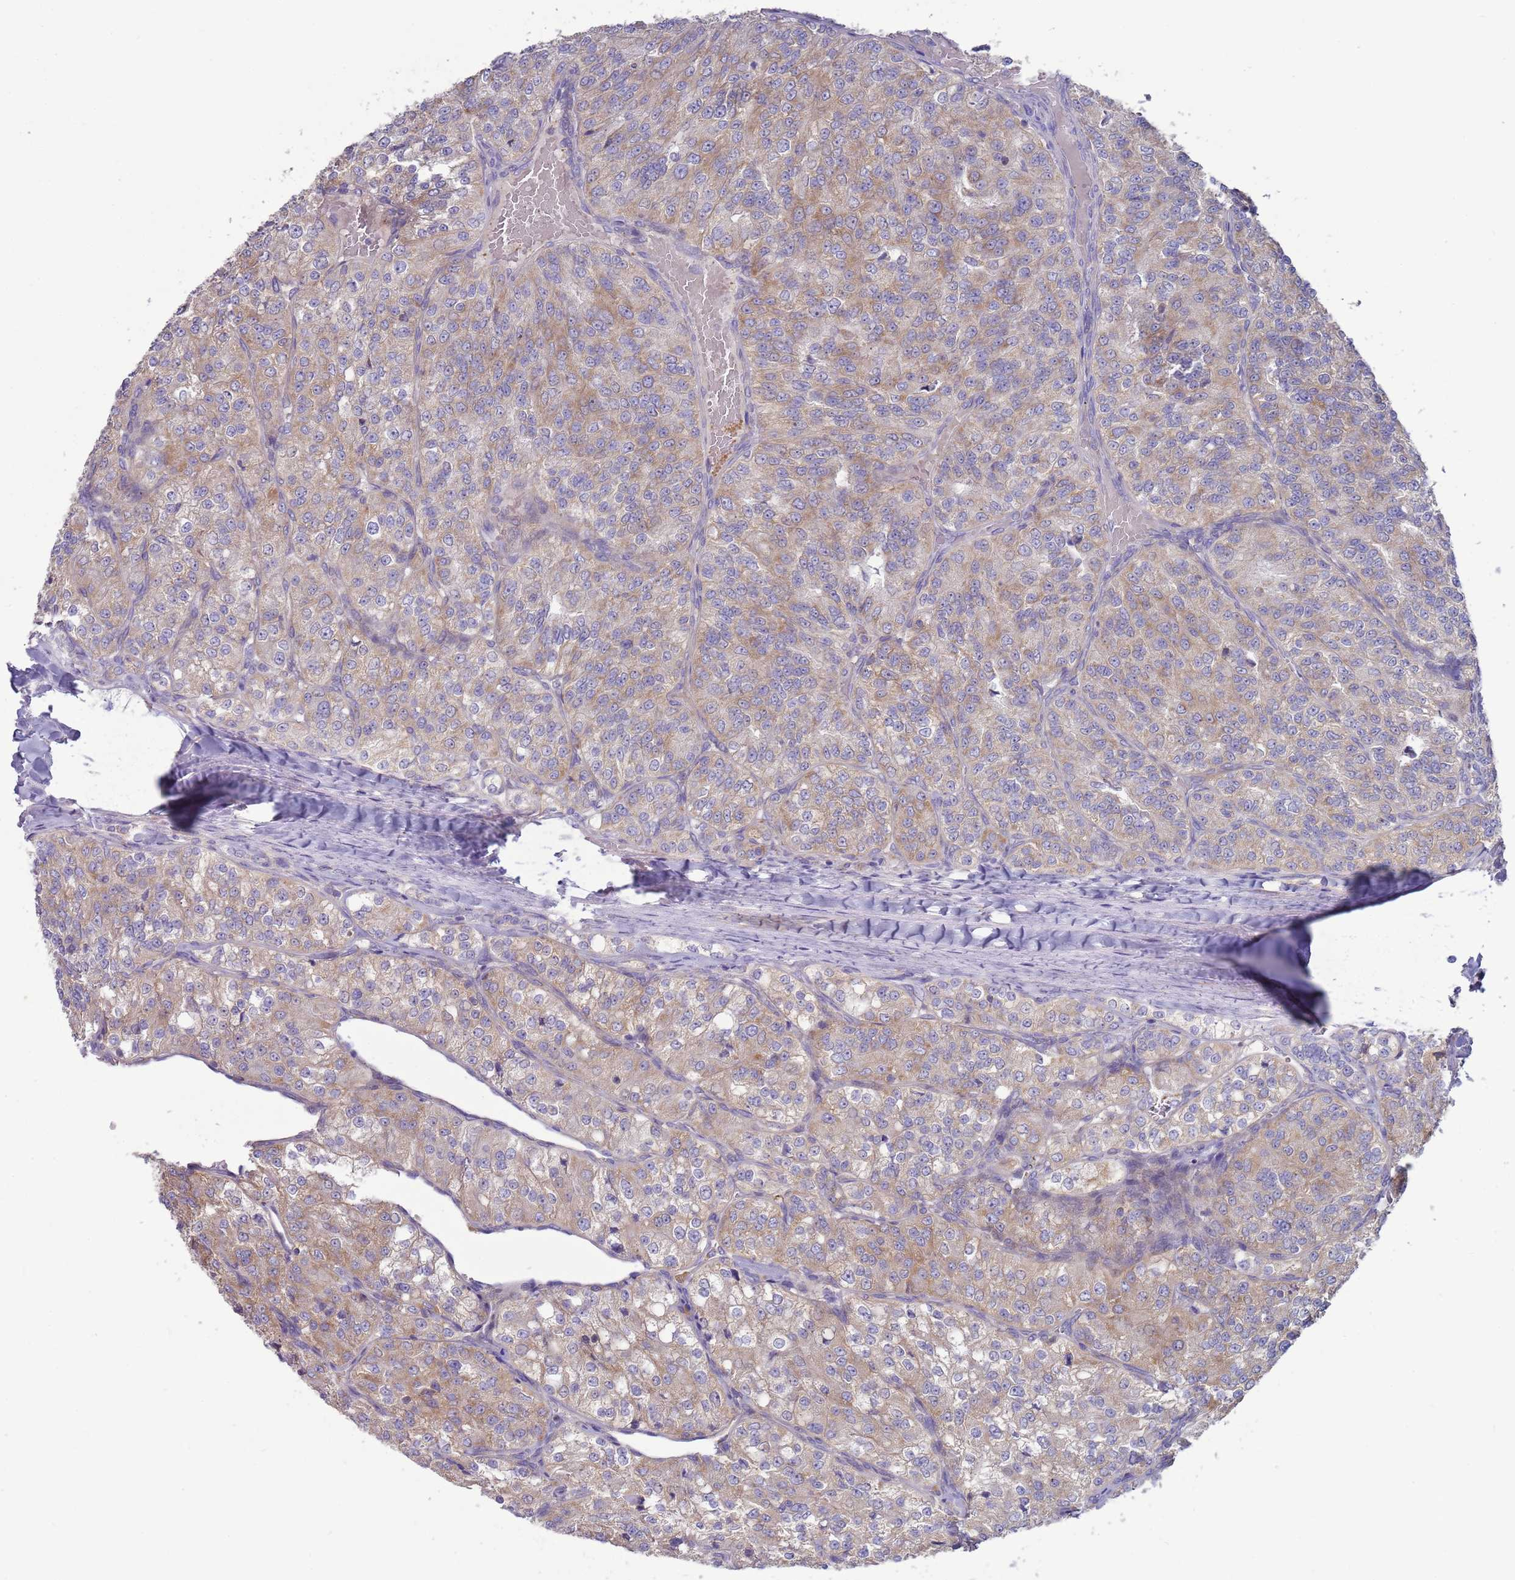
{"staining": {"intensity": "moderate", "quantity": "25%-75%", "location": "cytoplasmic/membranous"}, "tissue": "renal cancer", "cell_type": "Tumor cells", "image_type": "cancer", "snomed": [{"axis": "morphology", "description": "Adenocarcinoma, NOS"}, {"axis": "topography", "description": "Kidney"}], "caption": "Adenocarcinoma (renal) tissue demonstrates moderate cytoplasmic/membranous positivity in approximately 25%-75% of tumor cells, visualized by immunohistochemistry. The protein is stained brown, and the nuclei are stained in blue (DAB (3,3'-diaminobenzidine) IHC with brightfield microscopy, high magnification).", "gene": "UQCRQ", "patient": {"sex": "female", "age": 63}}